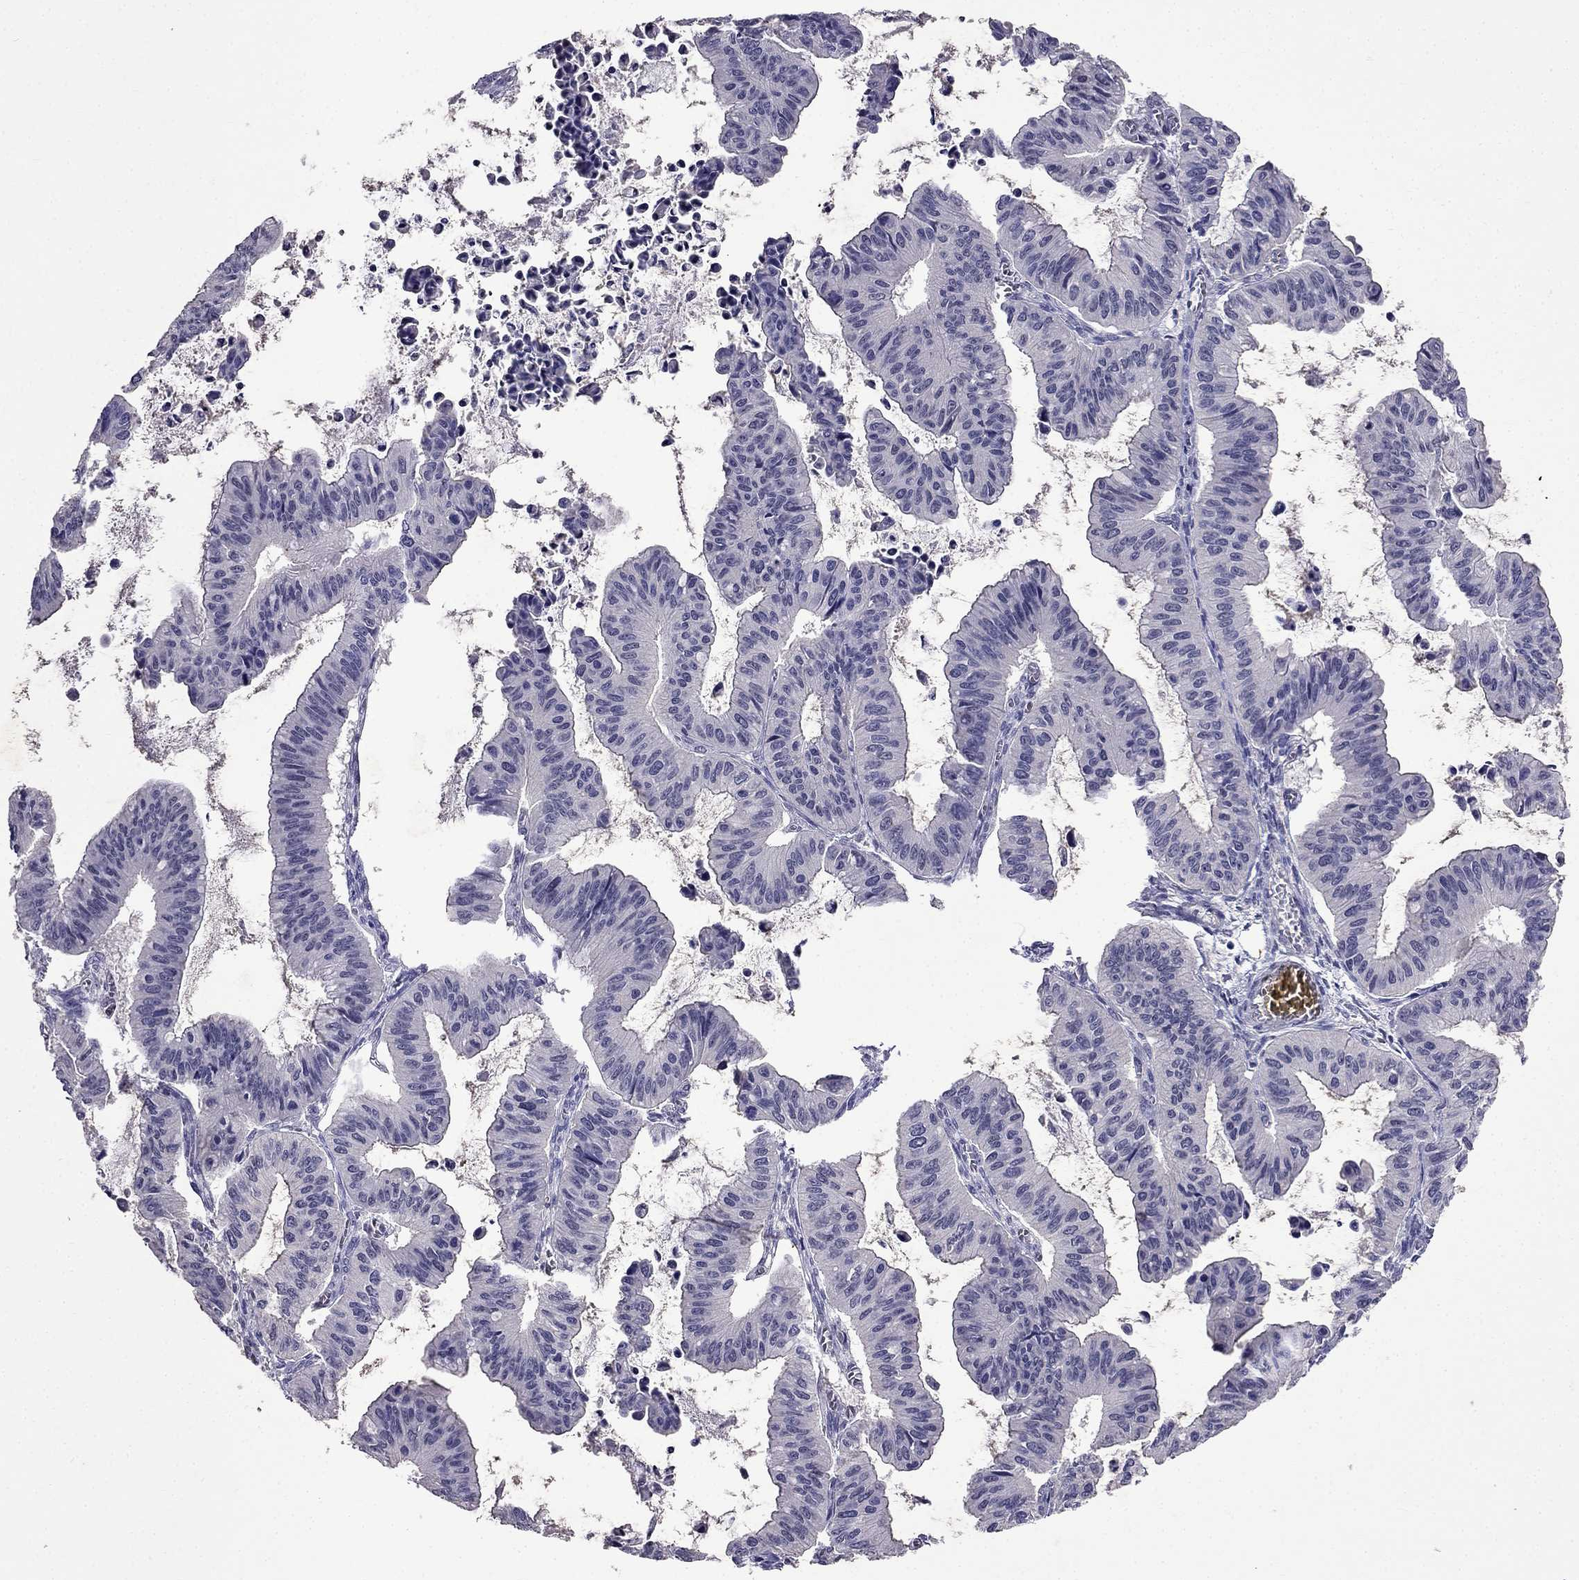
{"staining": {"intensity": "negative", "quantity": "none", "location": "none"}, "tissue": "ovarian cancer", "cell_type": "Tumor cells", "image_type": "cancer", "snomed": [{"axis": "morphology", "description": "Cystadenocarcinoma, mucinous, NOS"}, {"axis": "topography", "description": "Ovary"}], "caption": "DAB immunohistochemical staining of human ovarian cancer (mucinous cystadenocarcinoma) shows no significant staining in tumor cells.", "gene": "AQP9", "patient": {"sex": "female", "age": 72}}